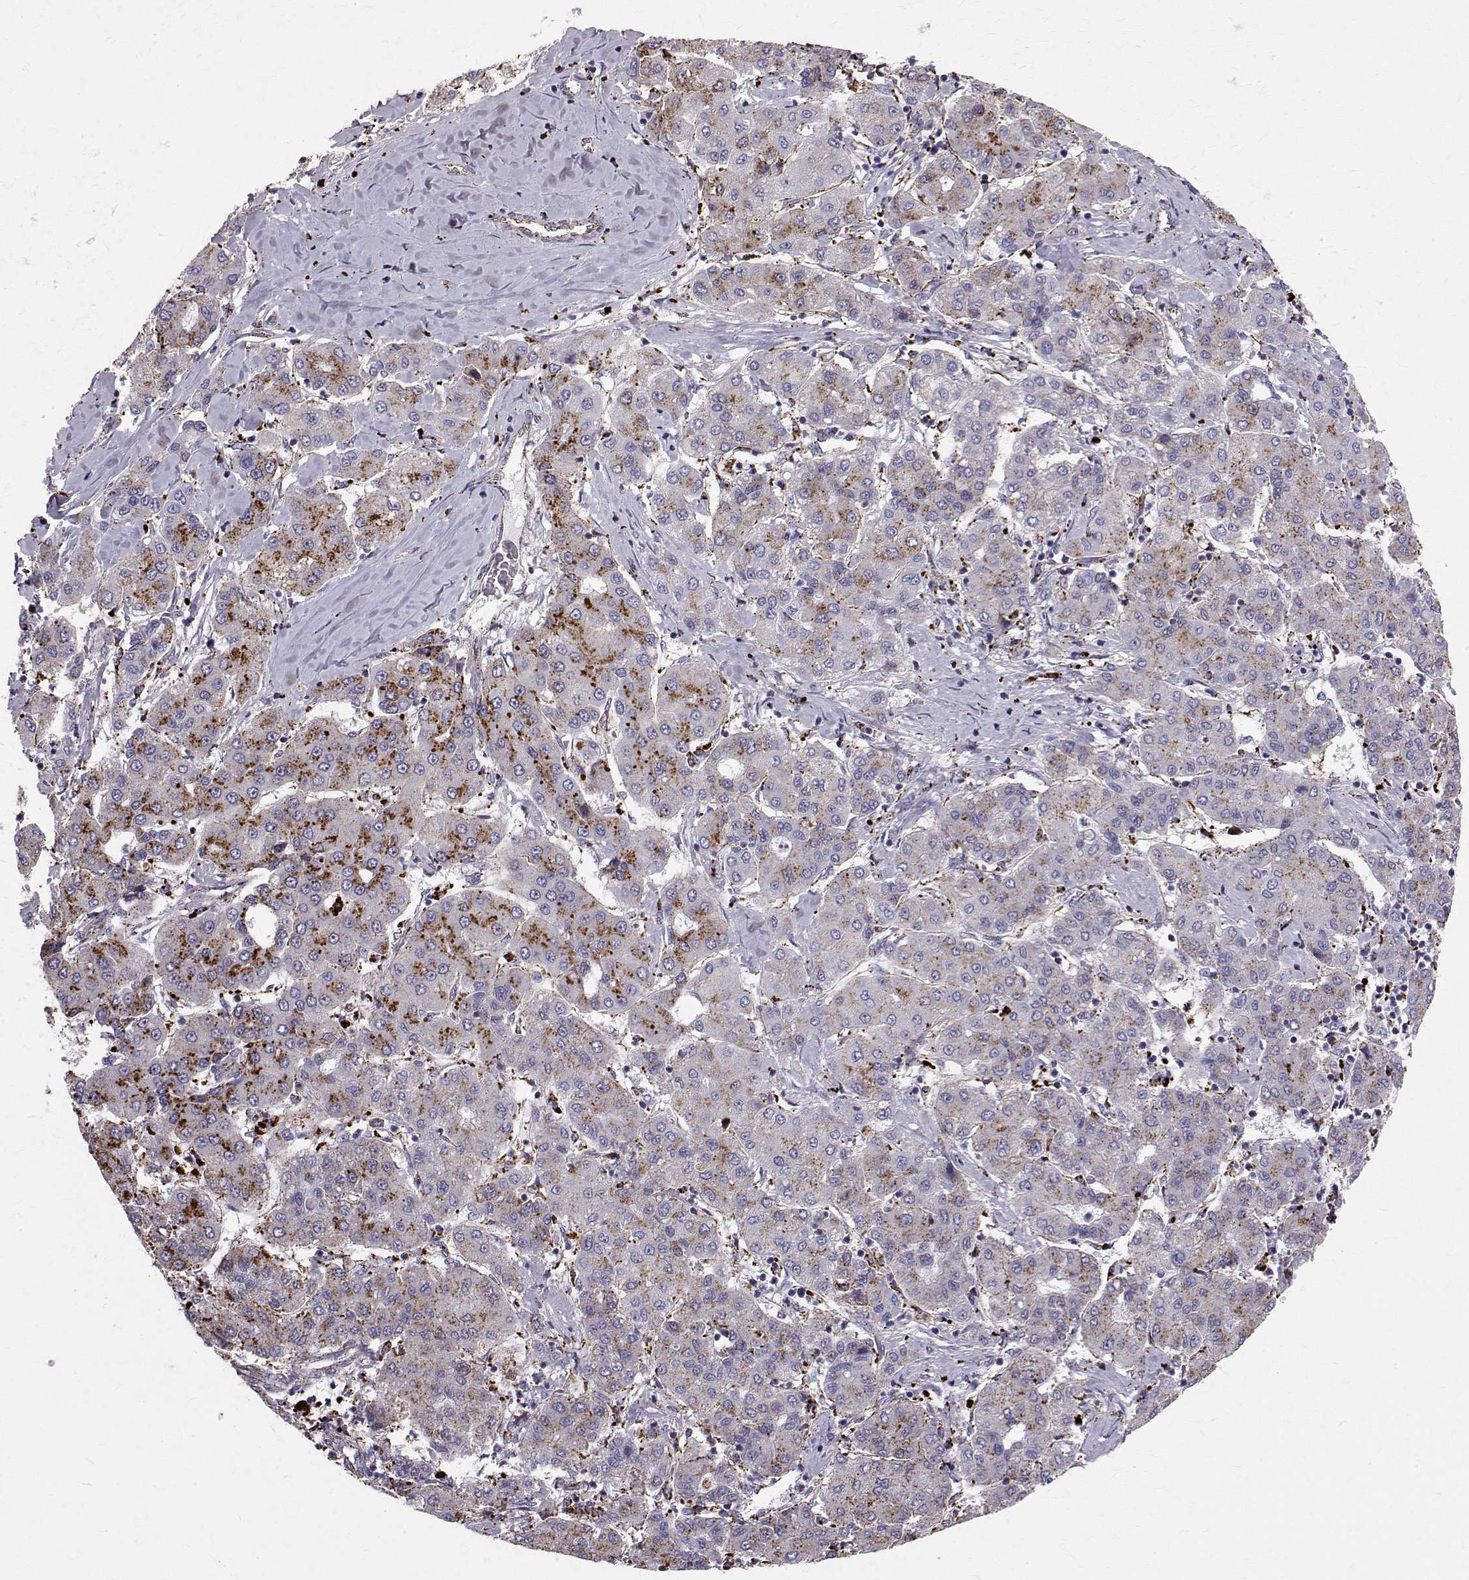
{"staining": {"intensity": "moderate", "quantity": "25%-75%", "location": "cytoplasmic/membranous"}, "tissue": "liver cancer", "cell_type": "Tumor cells", "image_type": "cancer", "snomed": [{"axis": "morphology", "description": "Carcinoma, Hepatocellular, NOS"}, {"axis": "topography", "description": "Liver"}], "caption": "High-power microscopy captured an IHC histopathology image of liver cancer, revealing moderate cytoplasmic/membranous expression in about 25%-75% of tumor cells.", "gene": "TPP1", "patient": {"sex": "male", "age": 65}}